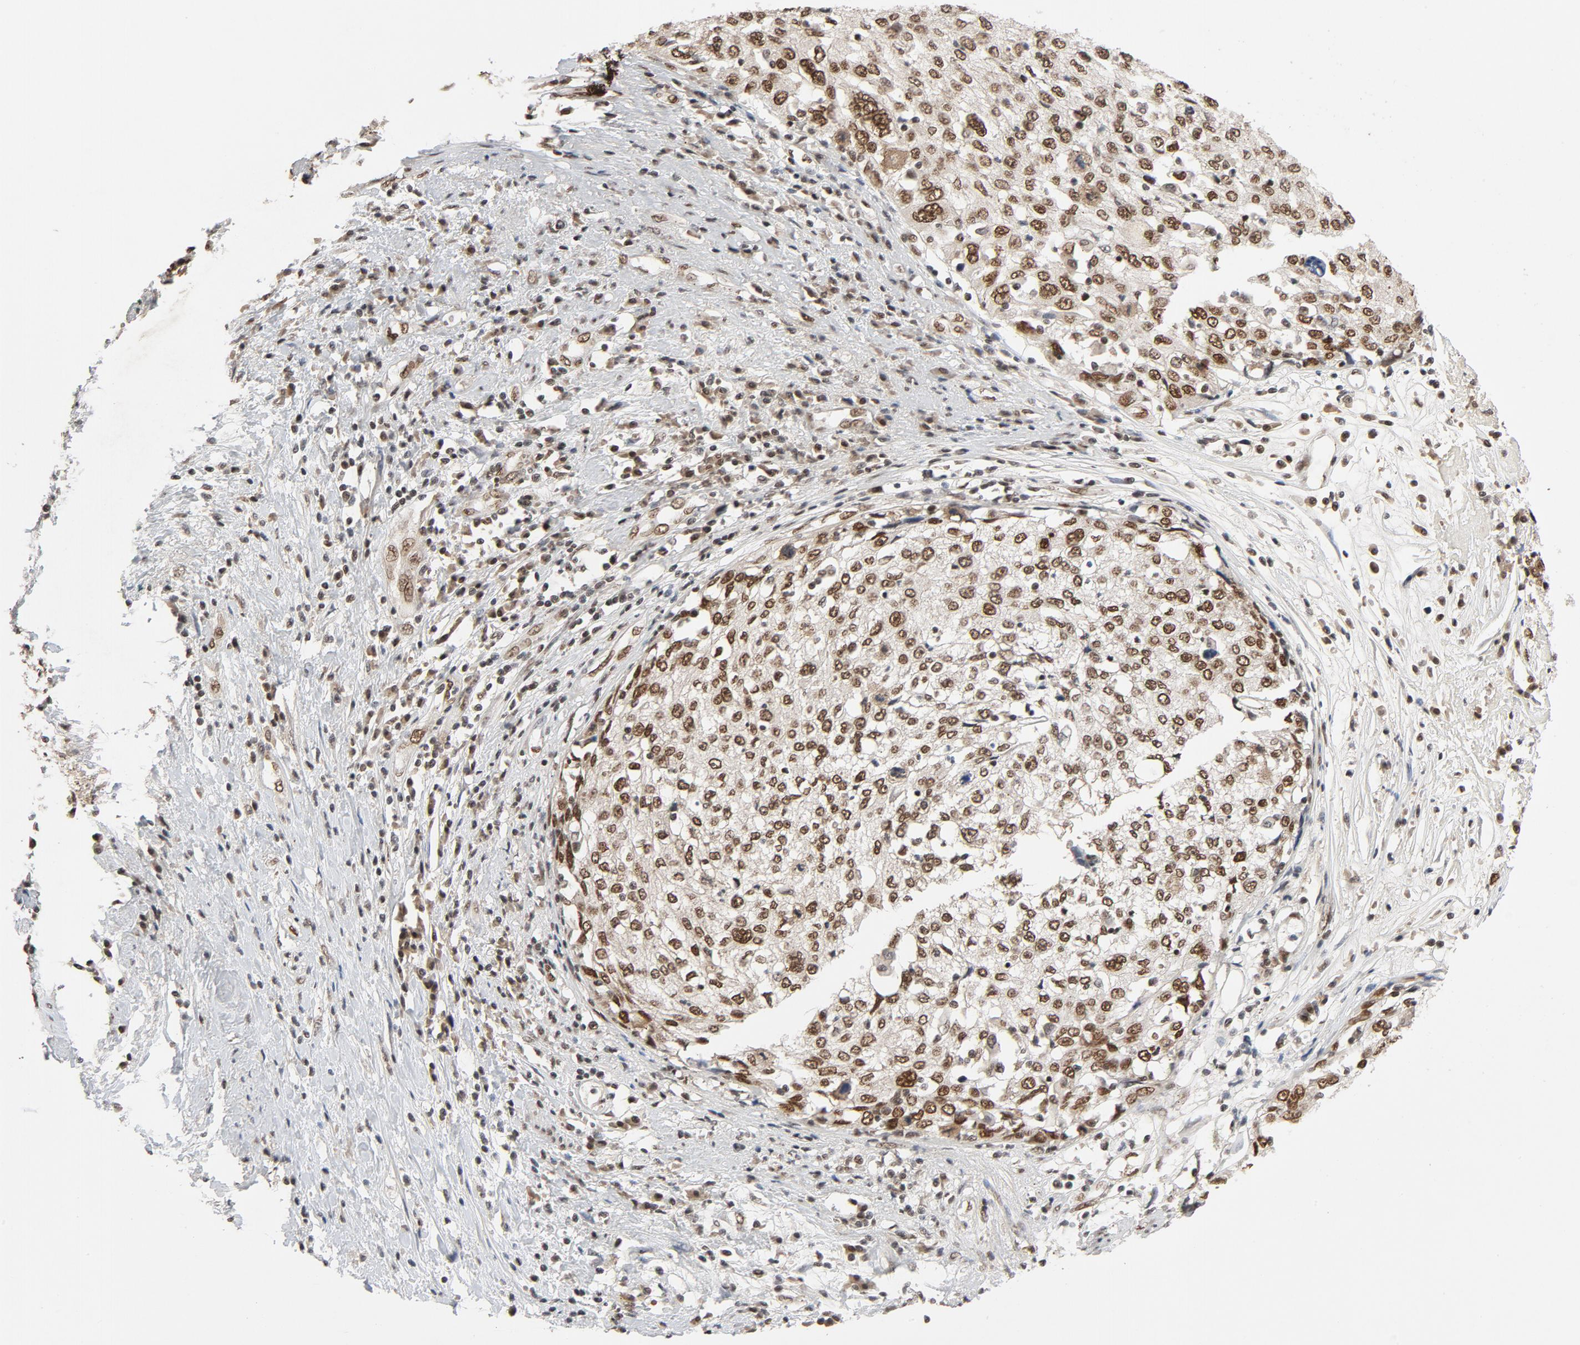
{"staining": {"intensity": "strong", "quantity": ">75%", "location": "nuclear"}, "tissue": "cervical cancer", "cell_type": "Tumor cells", "image_type": "cancer", "snomed": [{"axis": "morphology", "description": "Squamous cell carcinoma, NOS"}, {"axis": "topography", "description": "Cervix"}], "caption": "Brown immunohistochemical staining in cervical cancer displays strong nuclear expression in approximately >75% of tumor cells. The staining was performed using DAB (3,3'-diaminobenzidine), with brown indicating positive protein expression. Nuclei are stained blue with hematoxylin.", "gene": "SMARCD1", "patient": {"sex": "female", "age": 57}}